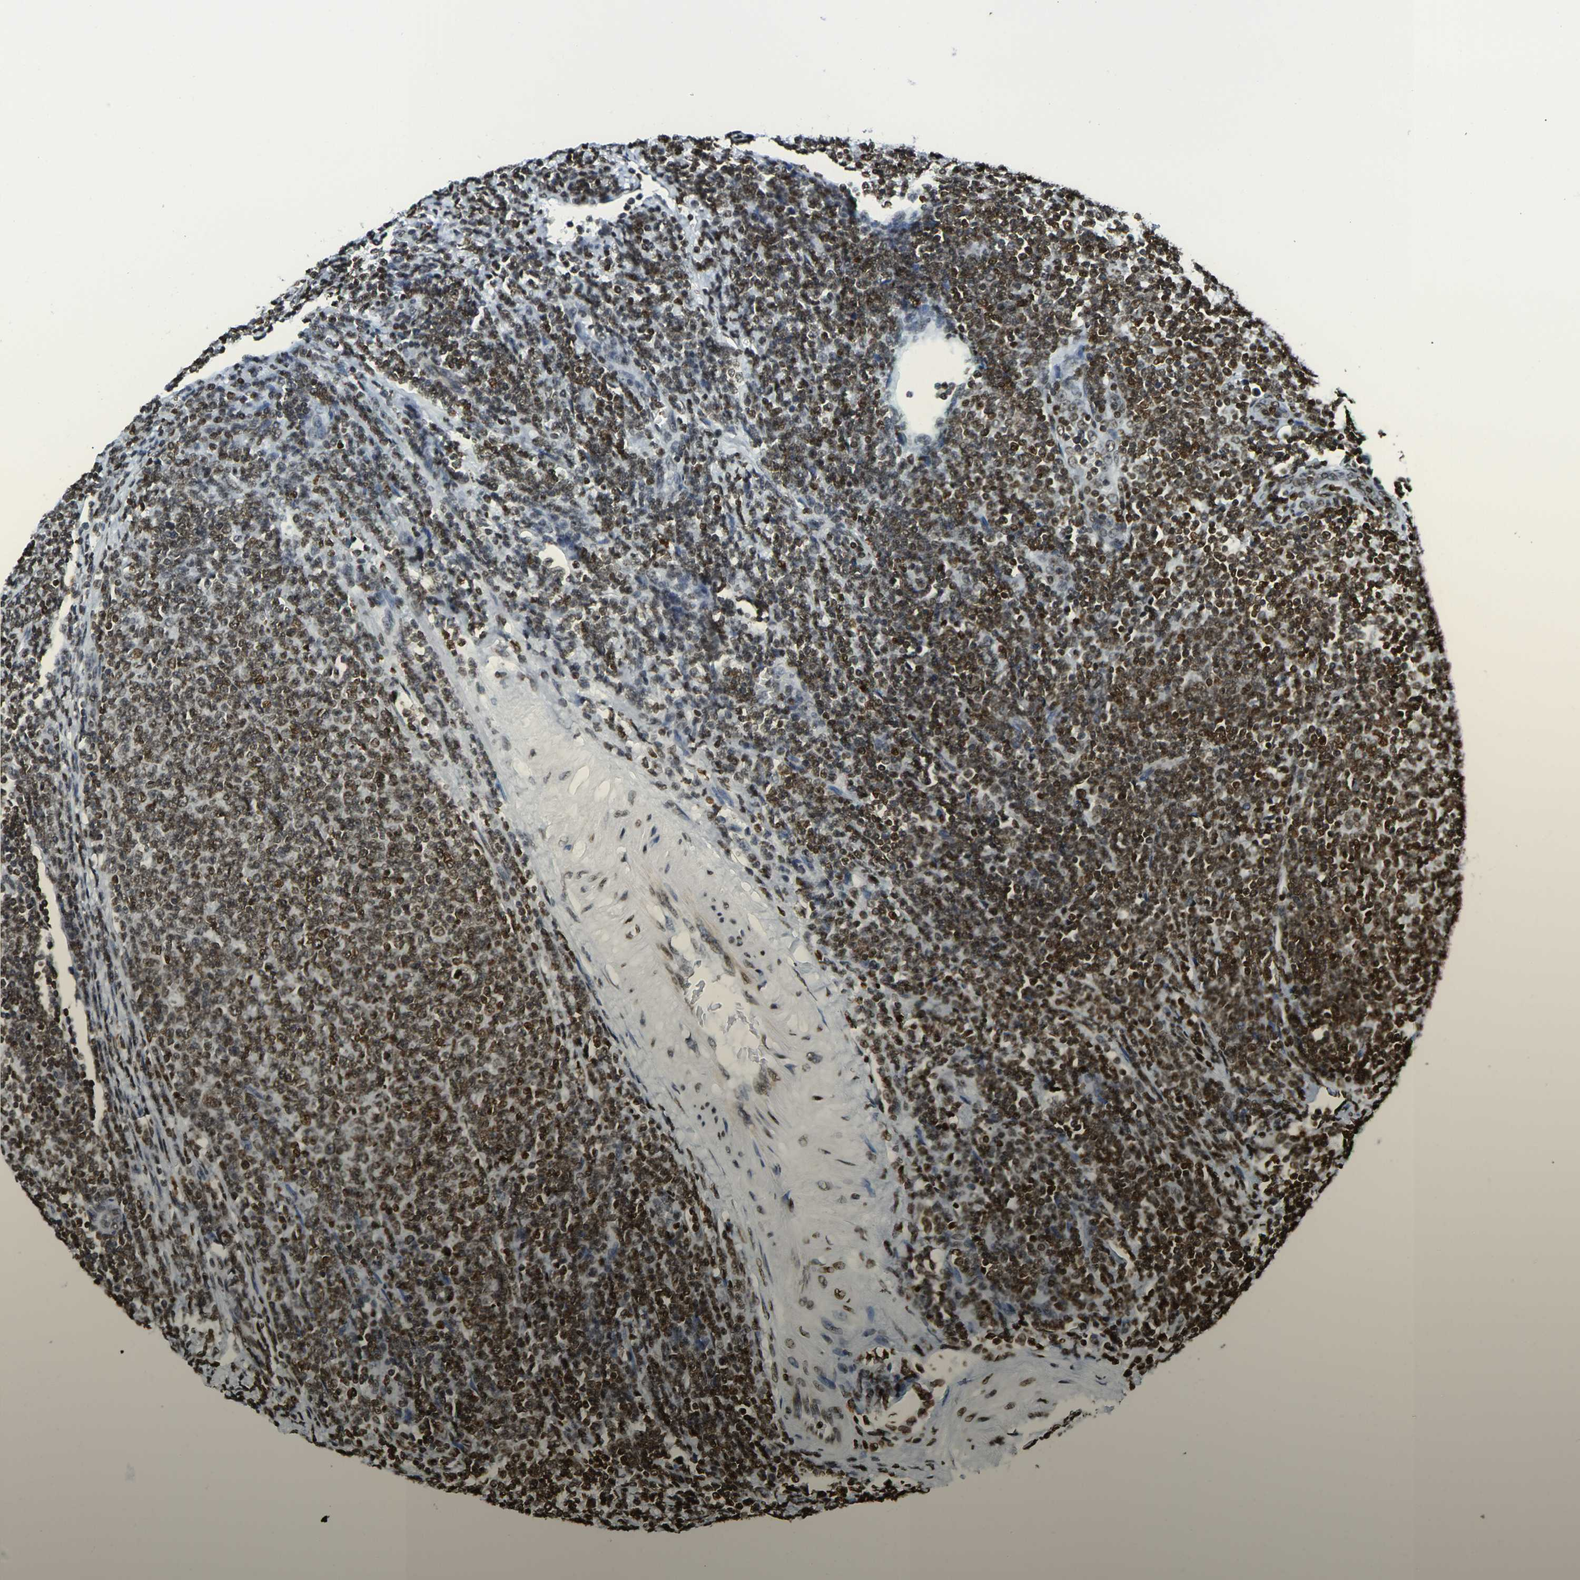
{"staining": {"intensity": "strong", "quantity": ">75%", "location": "nuclear"}, "tissue": "lymphoma", "cell_type": "Tumor cells", "image_type": "cancer", "snomed": [{"axis": "morphology", "description": "Malignant lymphoma, non-Hodgkin's type, Low grade"}, {"axis": "topography", "description": "Lymph node"}], "caption": "High-power microscopy captured an immunohistochemistry (IHC) image of low-grade malignant lymphoma, non-Hodgkin's type, revealing strong nuclear staining in about >75% of tumor cells.", "gene": "H2AX", "patient": {"sex": "male", "age": 66}}